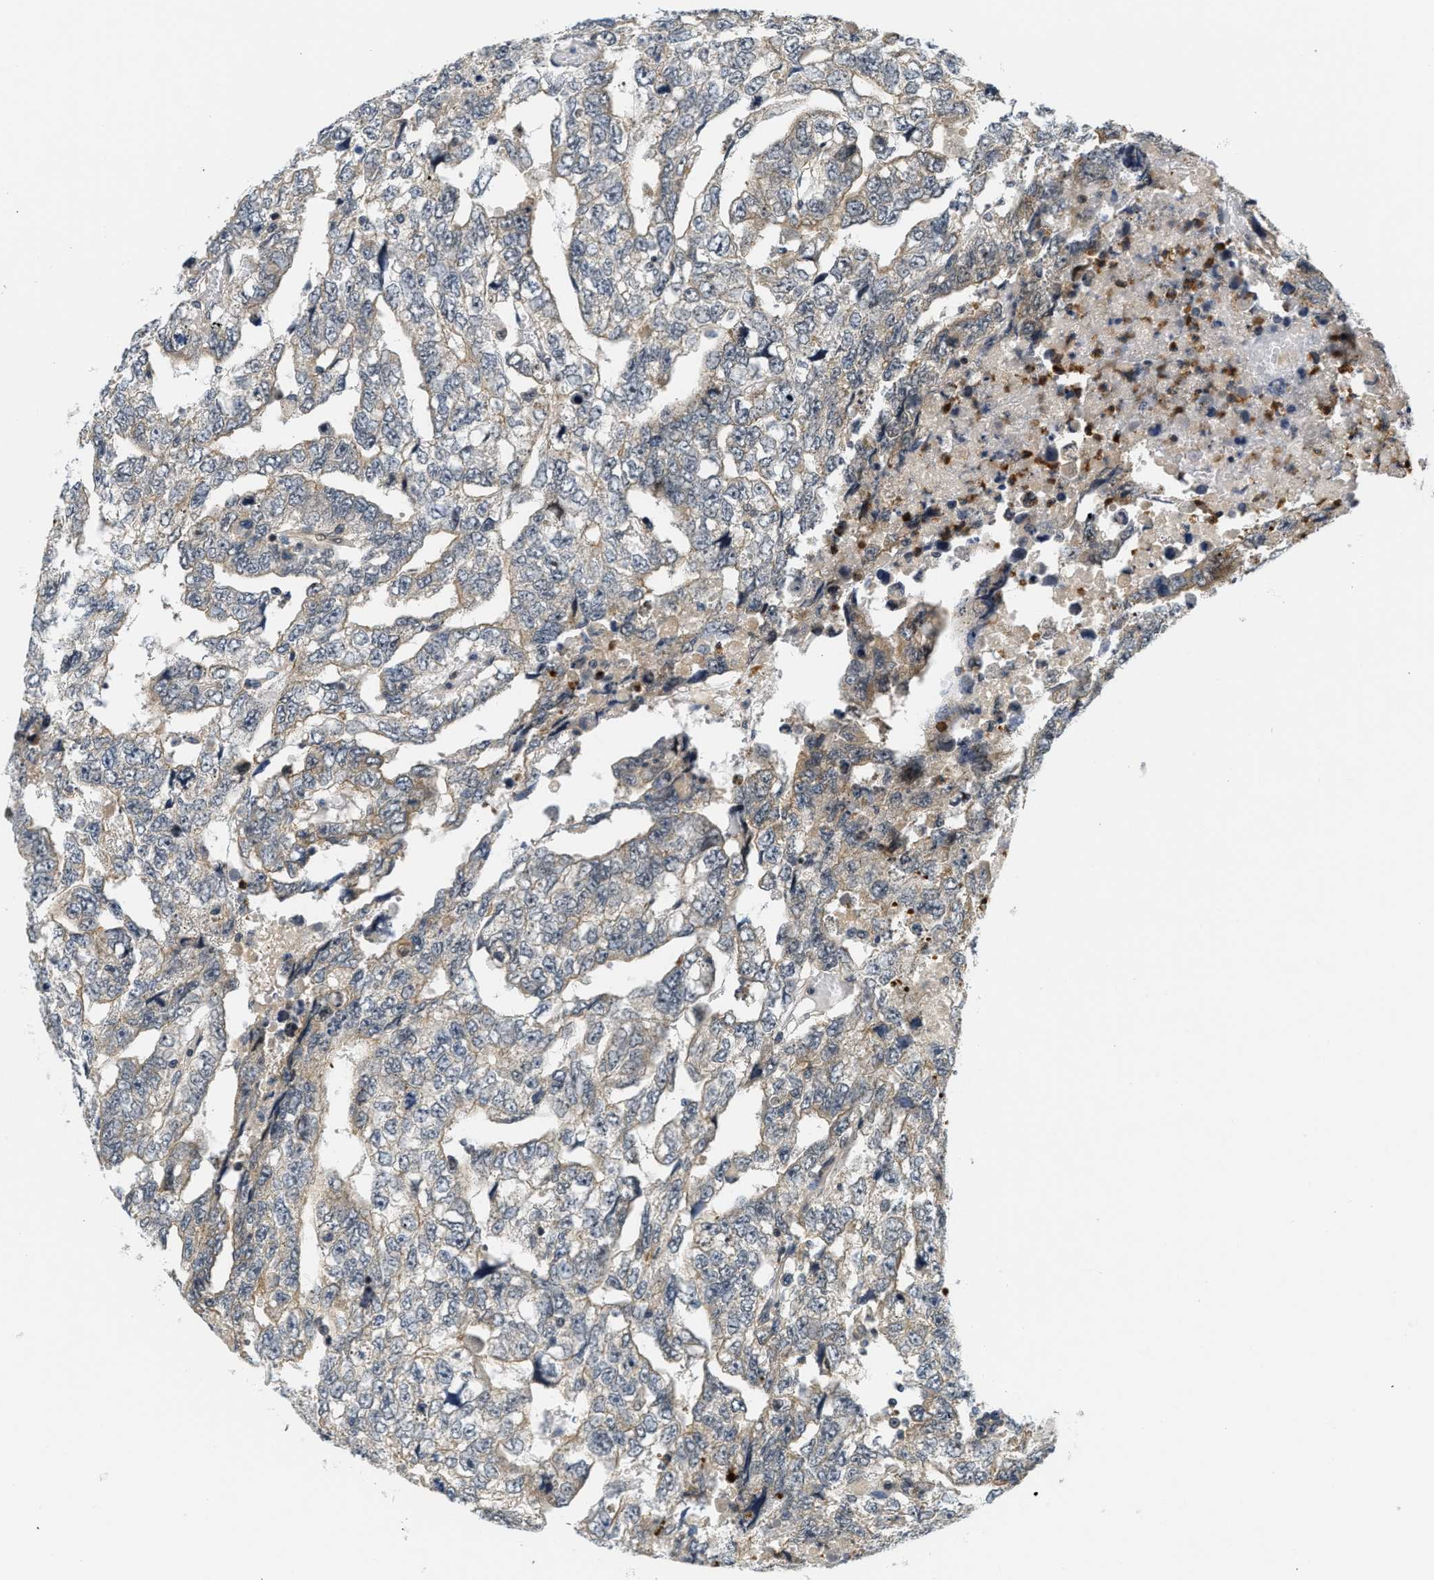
{"staining": {"intensity": "moderate", "quantity": "25%-75%", "location": "cytoplasmic/membranous"}, "tissue": "testis cancer", "cell_type": "Tumor cells", "image_type": "cancer", "snomed": [{"axis": "morphology", "description": "Carcinoma, Embryonal, NOS"}, {"axis": "topography", "description": "Testis"}], "caption": "IHC (DAB (3,3'-diaminobenzidine)) staining of testis cancer (embryonal carcinoma) demonstrates moderate cytoplasmic/membranous protein expression in about 25%-75% of tumor cells. The staining is performed using DAB brown chromogen to label protein expression. The nuclei are counter-stained blue using hematoxylin.", "gene": "KMT2A", "patient": {"sex": "male", "age": 36}}